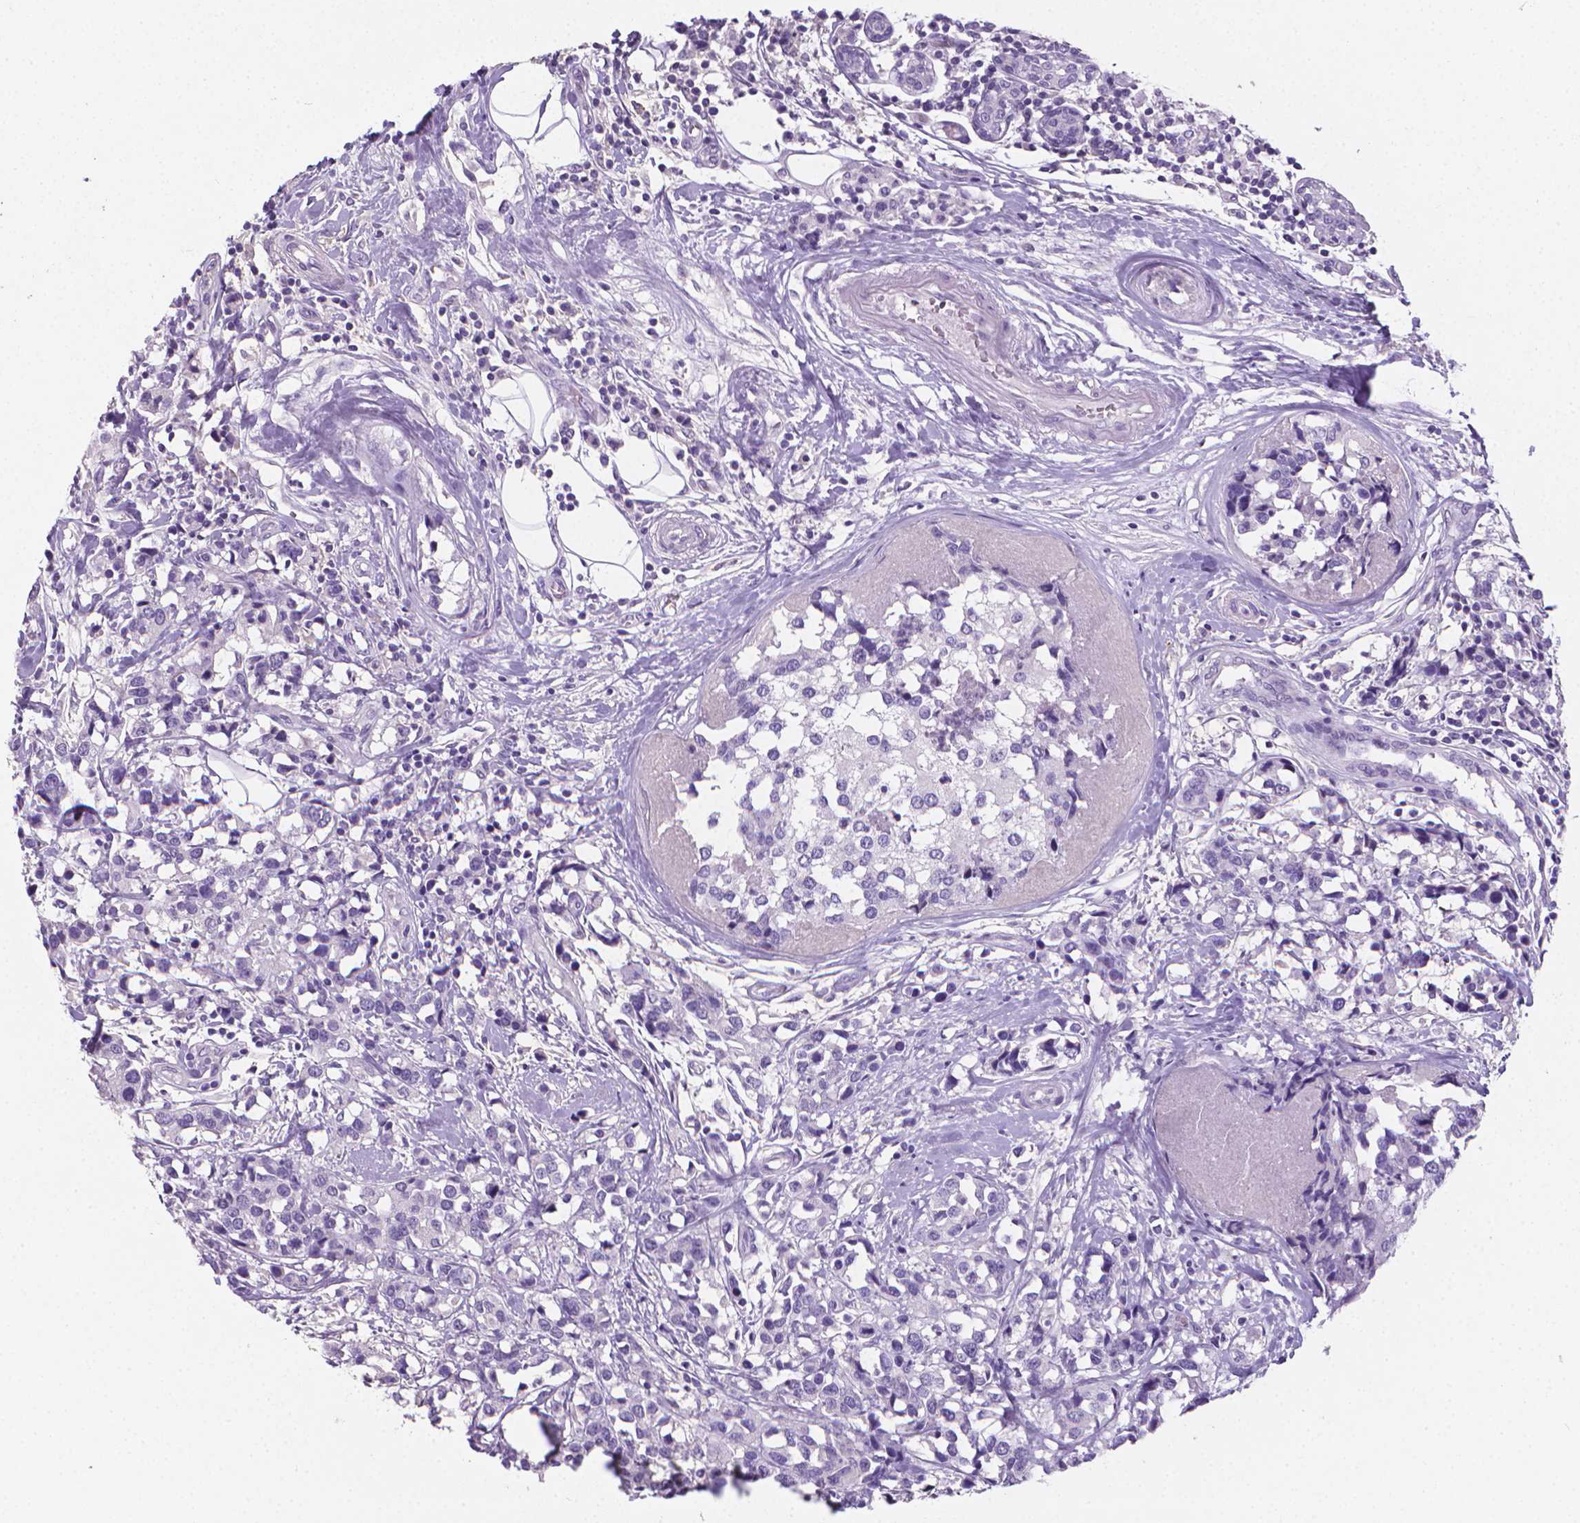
{"staining": {"intensity": "negative", "quantity": "none", "location": "none"}, "tissue": "breast cancer", "cell_type": "Tumor cells", "image_type": "cancer", "snomed": [{"axis": "morphology", "description": "Lobular carcinoma"}, {"axis": "topography", "description": "Breast"}], "caption": "DAB immunohistochemical staining of breast lobular carcinoma shows no significant expression in tumor cells.", "gene": "XPNPEP2", "patient": {"sex": "female", "age": 59}}